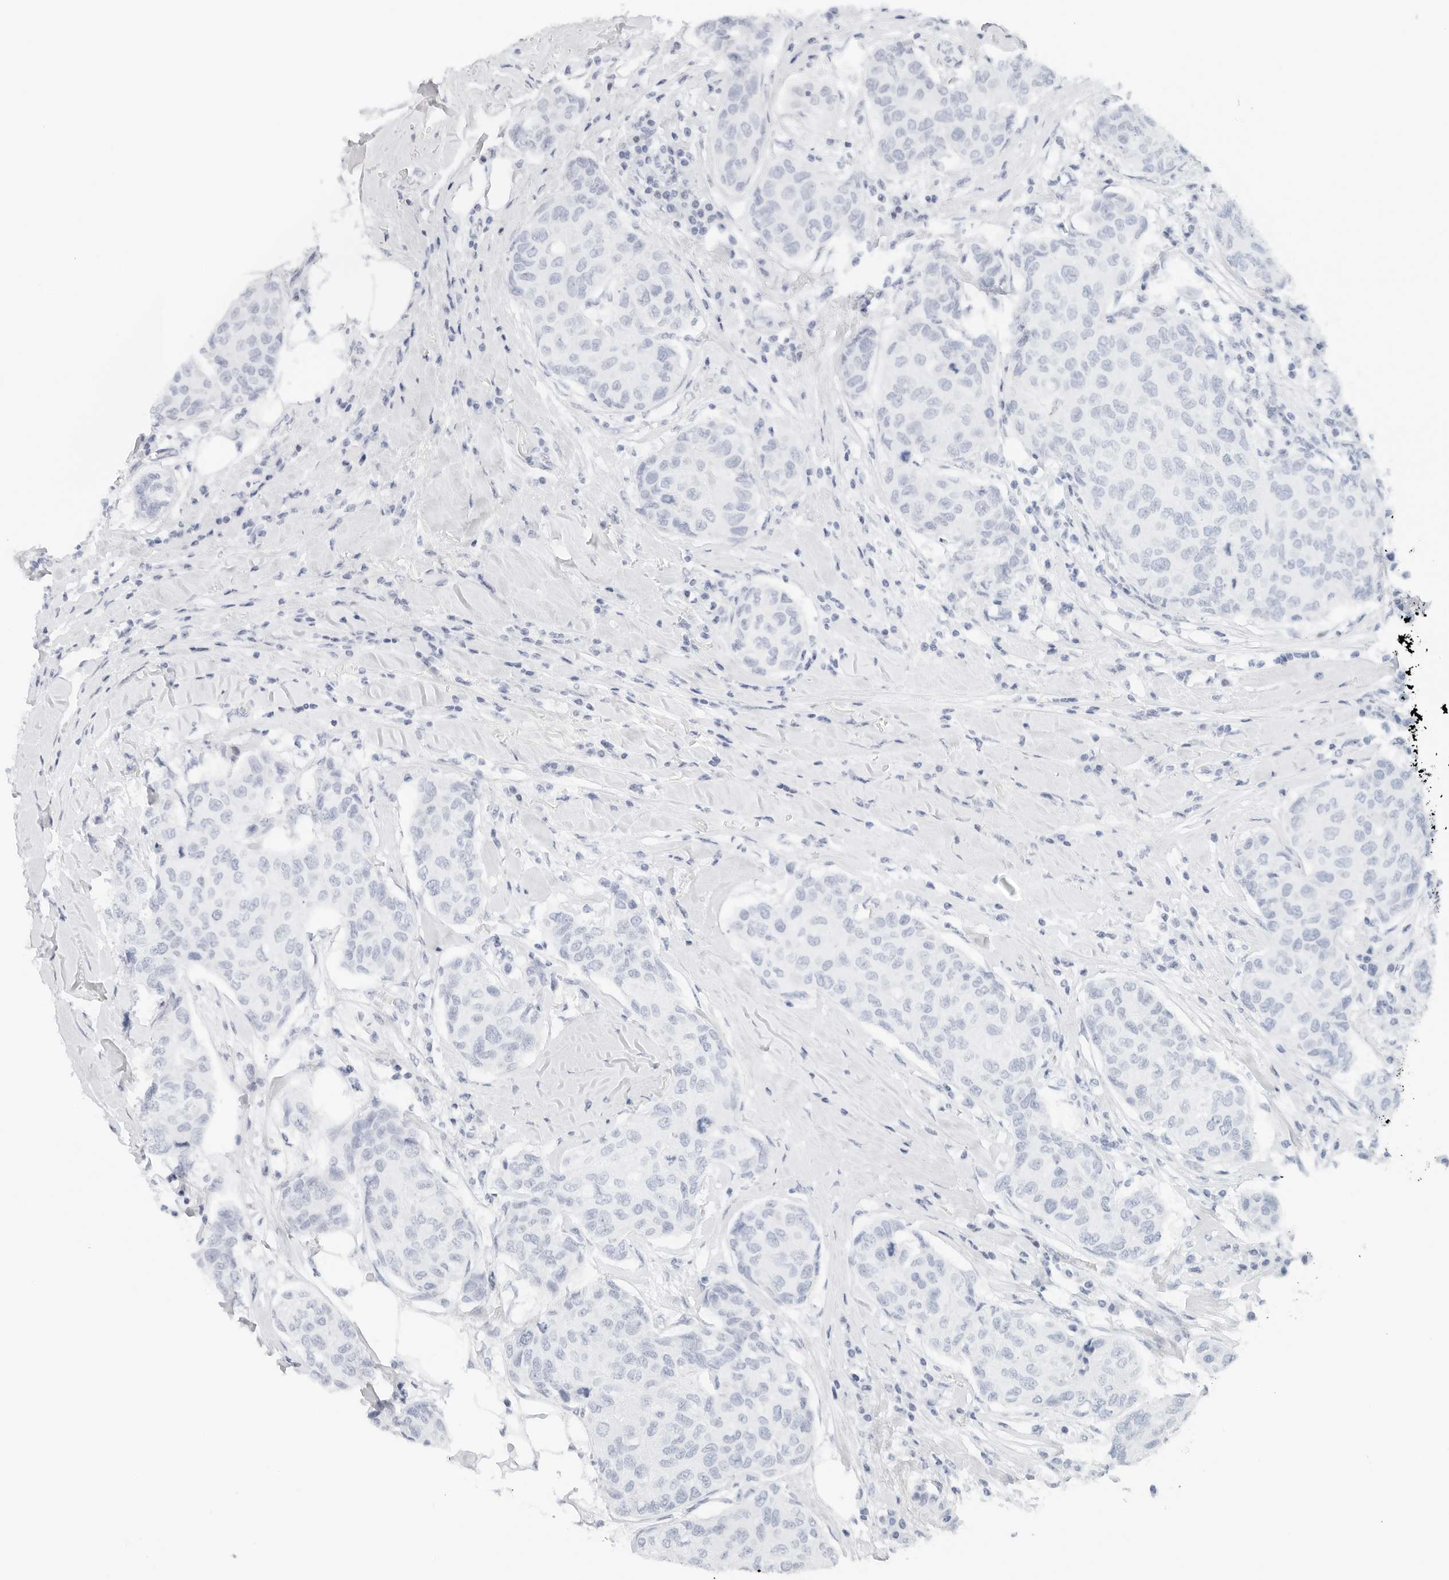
{"staining": {"intensity": "negative", "quantity": "none", "location": "none"}, "tissue": "breast cancer", "cell_type": "Tumor cells", "image_type": "cancer", "snomed": [{"axis": "morphology", "description": "Duct carcinoma"}, {"axis": "topography", "description": "Breast"}], "caption": "A histopathology image of human breast cancer (invasive ductal carcinoma) is negative for staining in tumor cells. The staining was performed using DAB (3,3'-diaminobenzidine) to visualize the protein expression in brown, while the nuclei were stained in blue with hematoxylin (Magnification: 20x).", "gene": "NTMT2", "patient": {"sex": "female", "age": 80}}